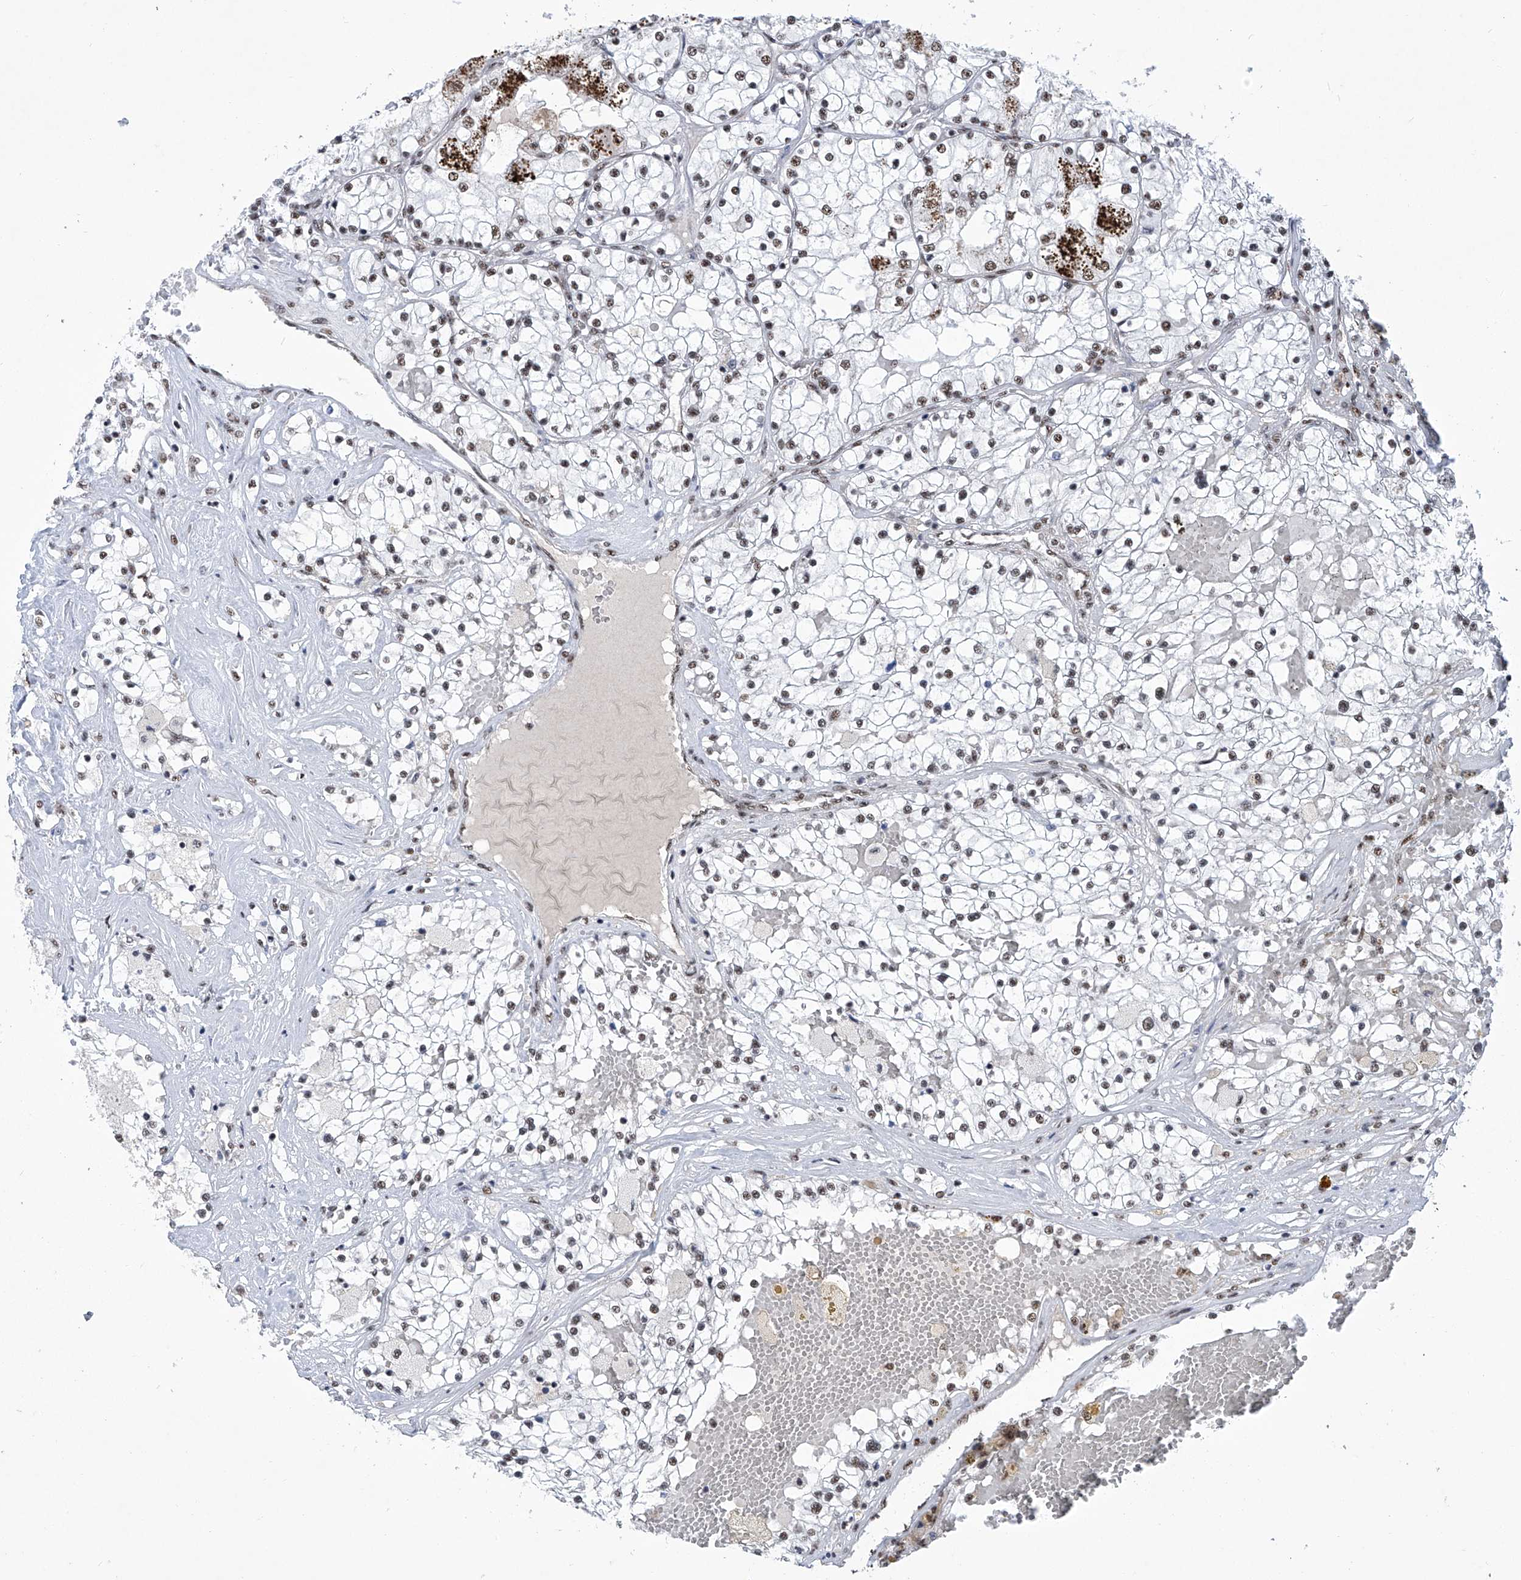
{"staining": {"intensity": "weak", "quantity": "25%-75%", "location": "nuclear"}, "tissue": "renal cancer", "cell_type": "Tumor cells", "image_type": "cancer", "snomed": [{"axis": "morphology", "description": "Normal tissue, NOS"}, {"axis": "morphology", "description": "Adenocarcinoma, NOS"}, {"axis": "topography", "description": "Kidney"}], "caption": "Immunohistochemistry (IHC) staining of adenocarcinoma (renal), which exhibits low levels of weak nuclear staining in about 25%-75% of tumor cells indicating weak nuclear protein staining. The staining was performed using DAB (brown) for protein detection and nuclei were counterstained in hematoxylin (blue).", "gene": "FBXL4", "patient": {"sex": "male", "age": 68}}